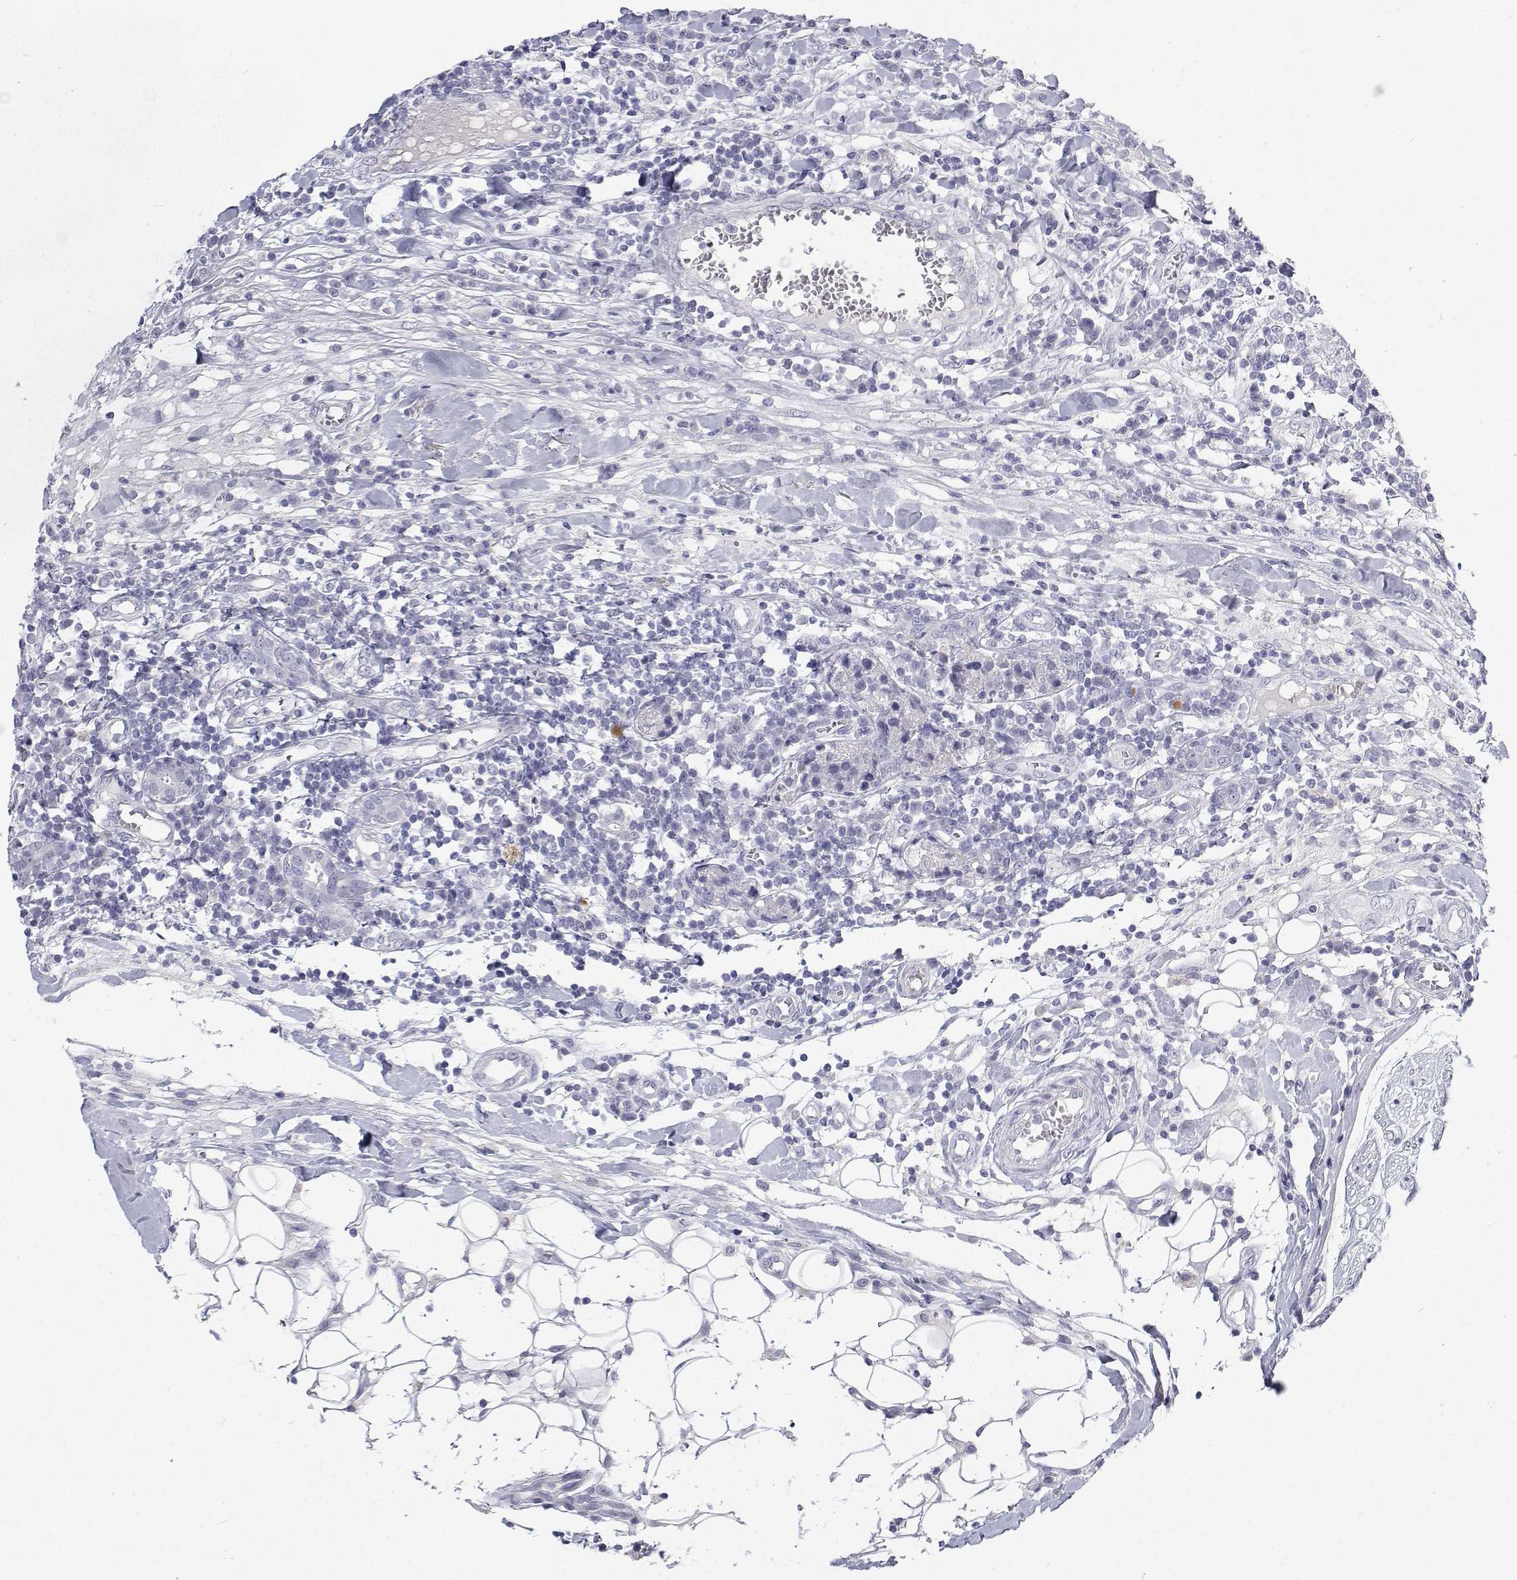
{"staining": {"intensity": "negative", "quantity": "none", "location": "none"}, "tissue": "breast cancer", "cell_type": "Tumor cells", "image_type": "cancer", "snomed": [{"axis": "morphology", "description": "Duct carcinoma"}, {"axis": "topography", "description": "Breast"}], "caption": "A high-resolution image shows immunohistochemistry staining of invasive ductal carcinoma (breast), which exhibits no significant expression in tumor cells.", "gene": "NCR2", "patient": {"sex": "female", "age": 30}}